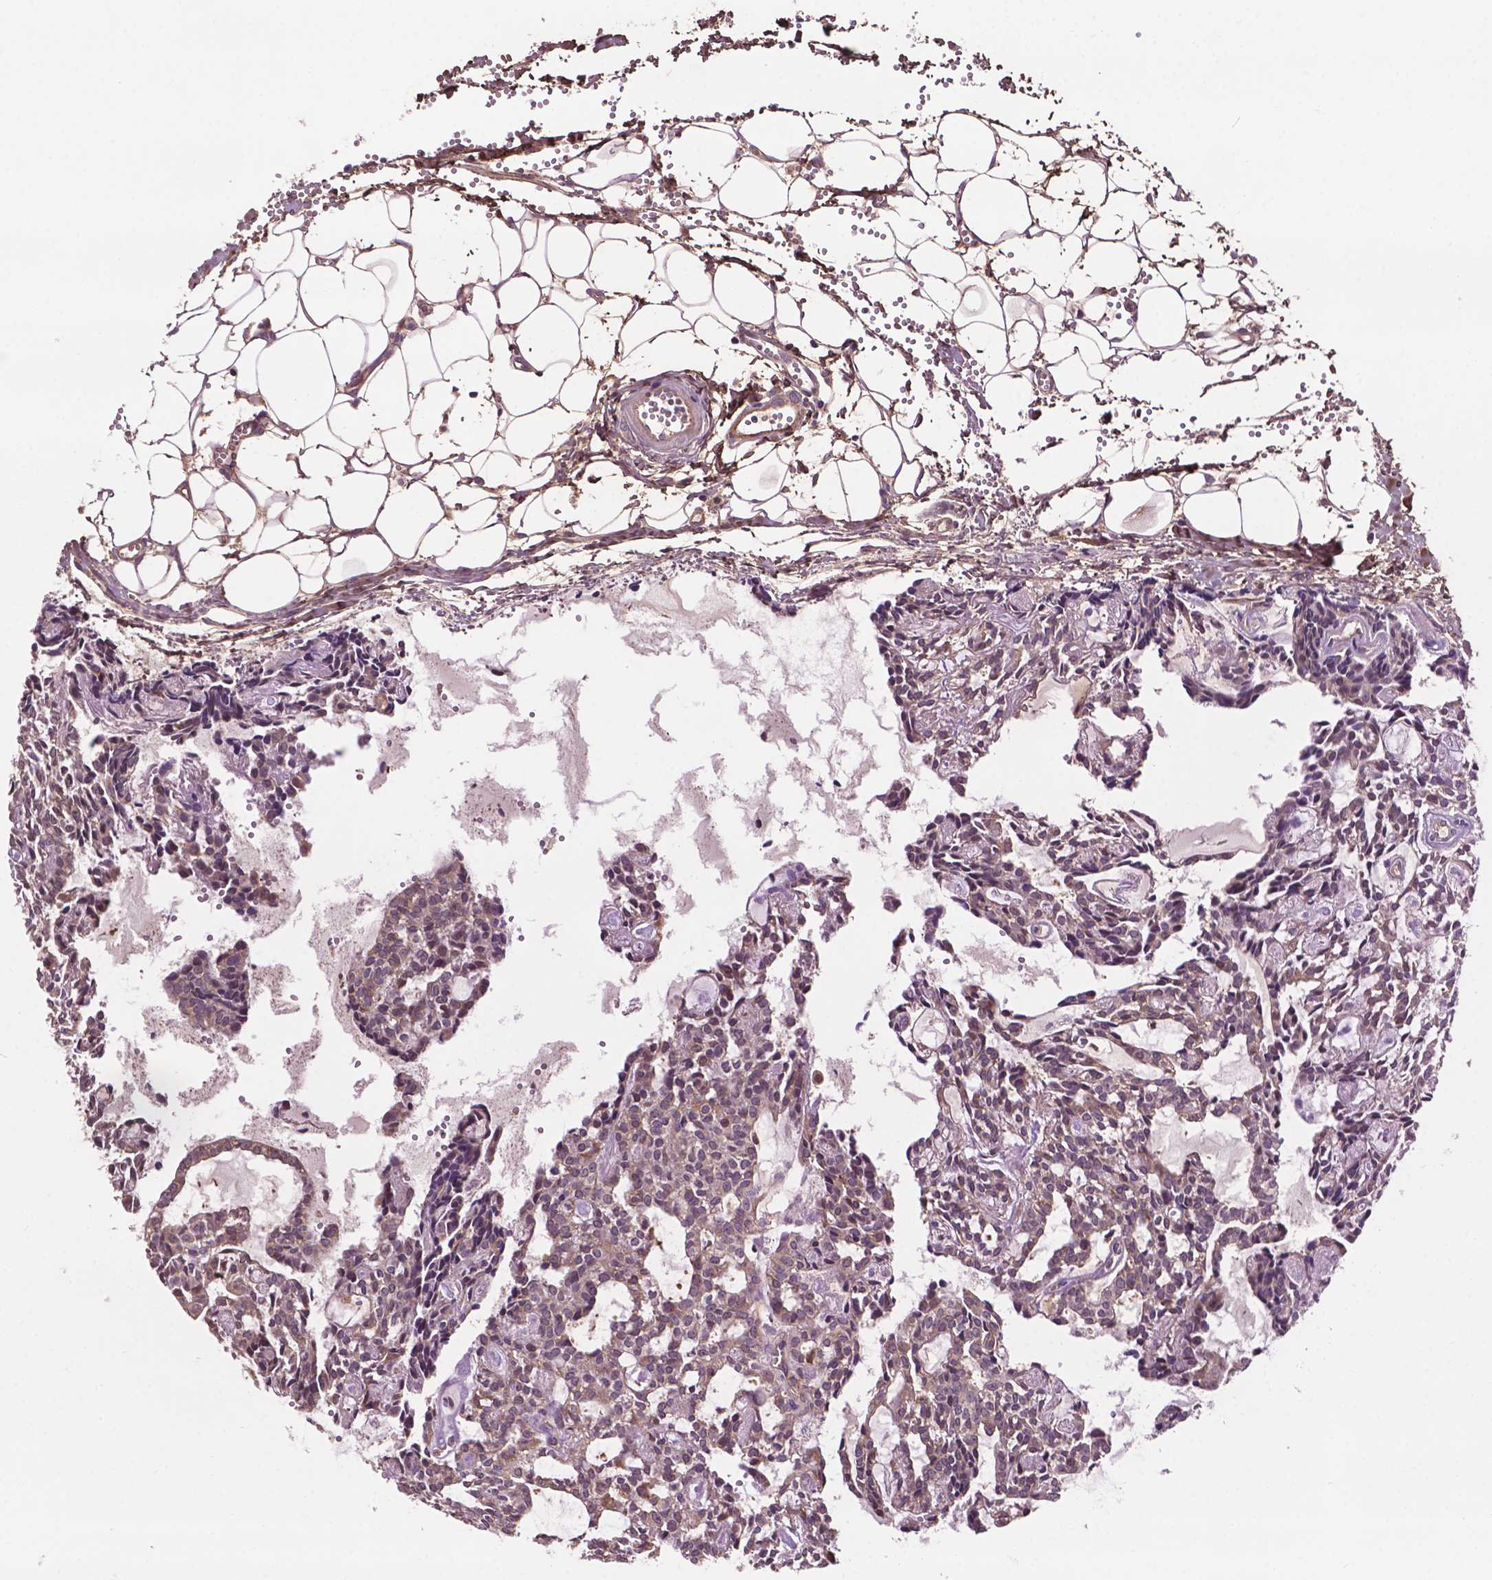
{"staining": {"intensity": "weak", "quantity": ">75%", "location": "cytoplasmic/membranous"}, "tissue": "head and neck cancer", "cell_type": "Tumor cells", "image_type": "cancer", "snomed": [{"axis": "morphology", "description": "Adenocarcinoma, NOS"}, {"axis": "topography", "description": "Head-Neck"}], "caption": "Immunohistochemistry of head and neck cancer (adenocarcinoma) reveals low levels of weak cytoplasmic/membranous expression in about >75% of tumor cells.", "gene": "GJA9", "patient": {"sex": "female", "age": 62}}